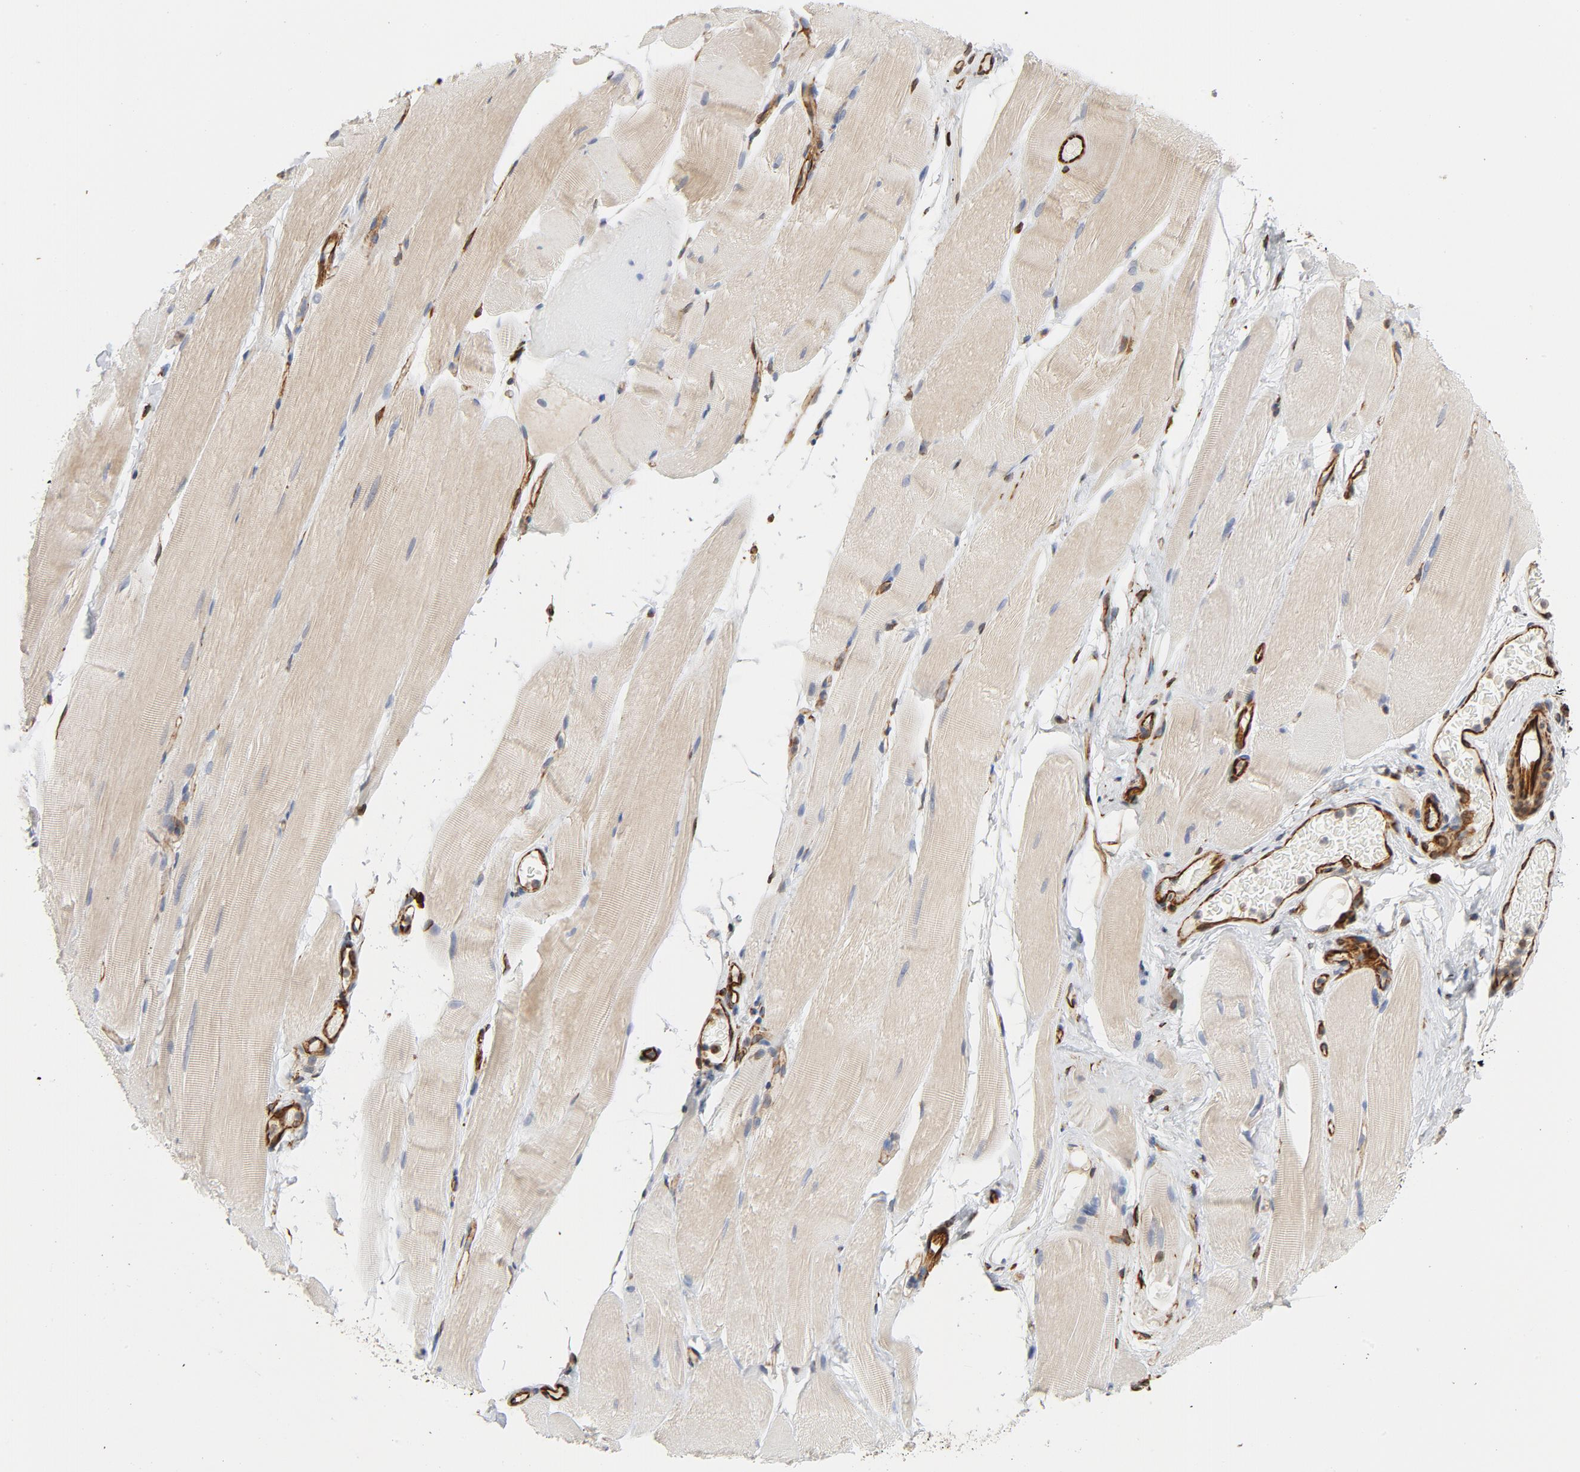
{"staining": {"intensity": "moderate", "quantity": "25%-75%", "location": "cytoplasmic/membranous"}, "tissue": "skeletal muscle", "cell_type": "Myocytes", "image_type": "normal", "snomed": [{"axis": "morphology", "description": "Normal tissue, NOS"}, {"axis": "topography", "description": "Skeletal muscle"}, {"axis": "topography", "description": "Parathyroid gland"}], "caption": "Protein expression analysis of unremarkable skeletal muscle displays moderate cytoplasmic/membranous staining in approximately 25%-75% of myocytes.", "gene": "FAM118A", "patient": {"sex": "female", "age": 37}}